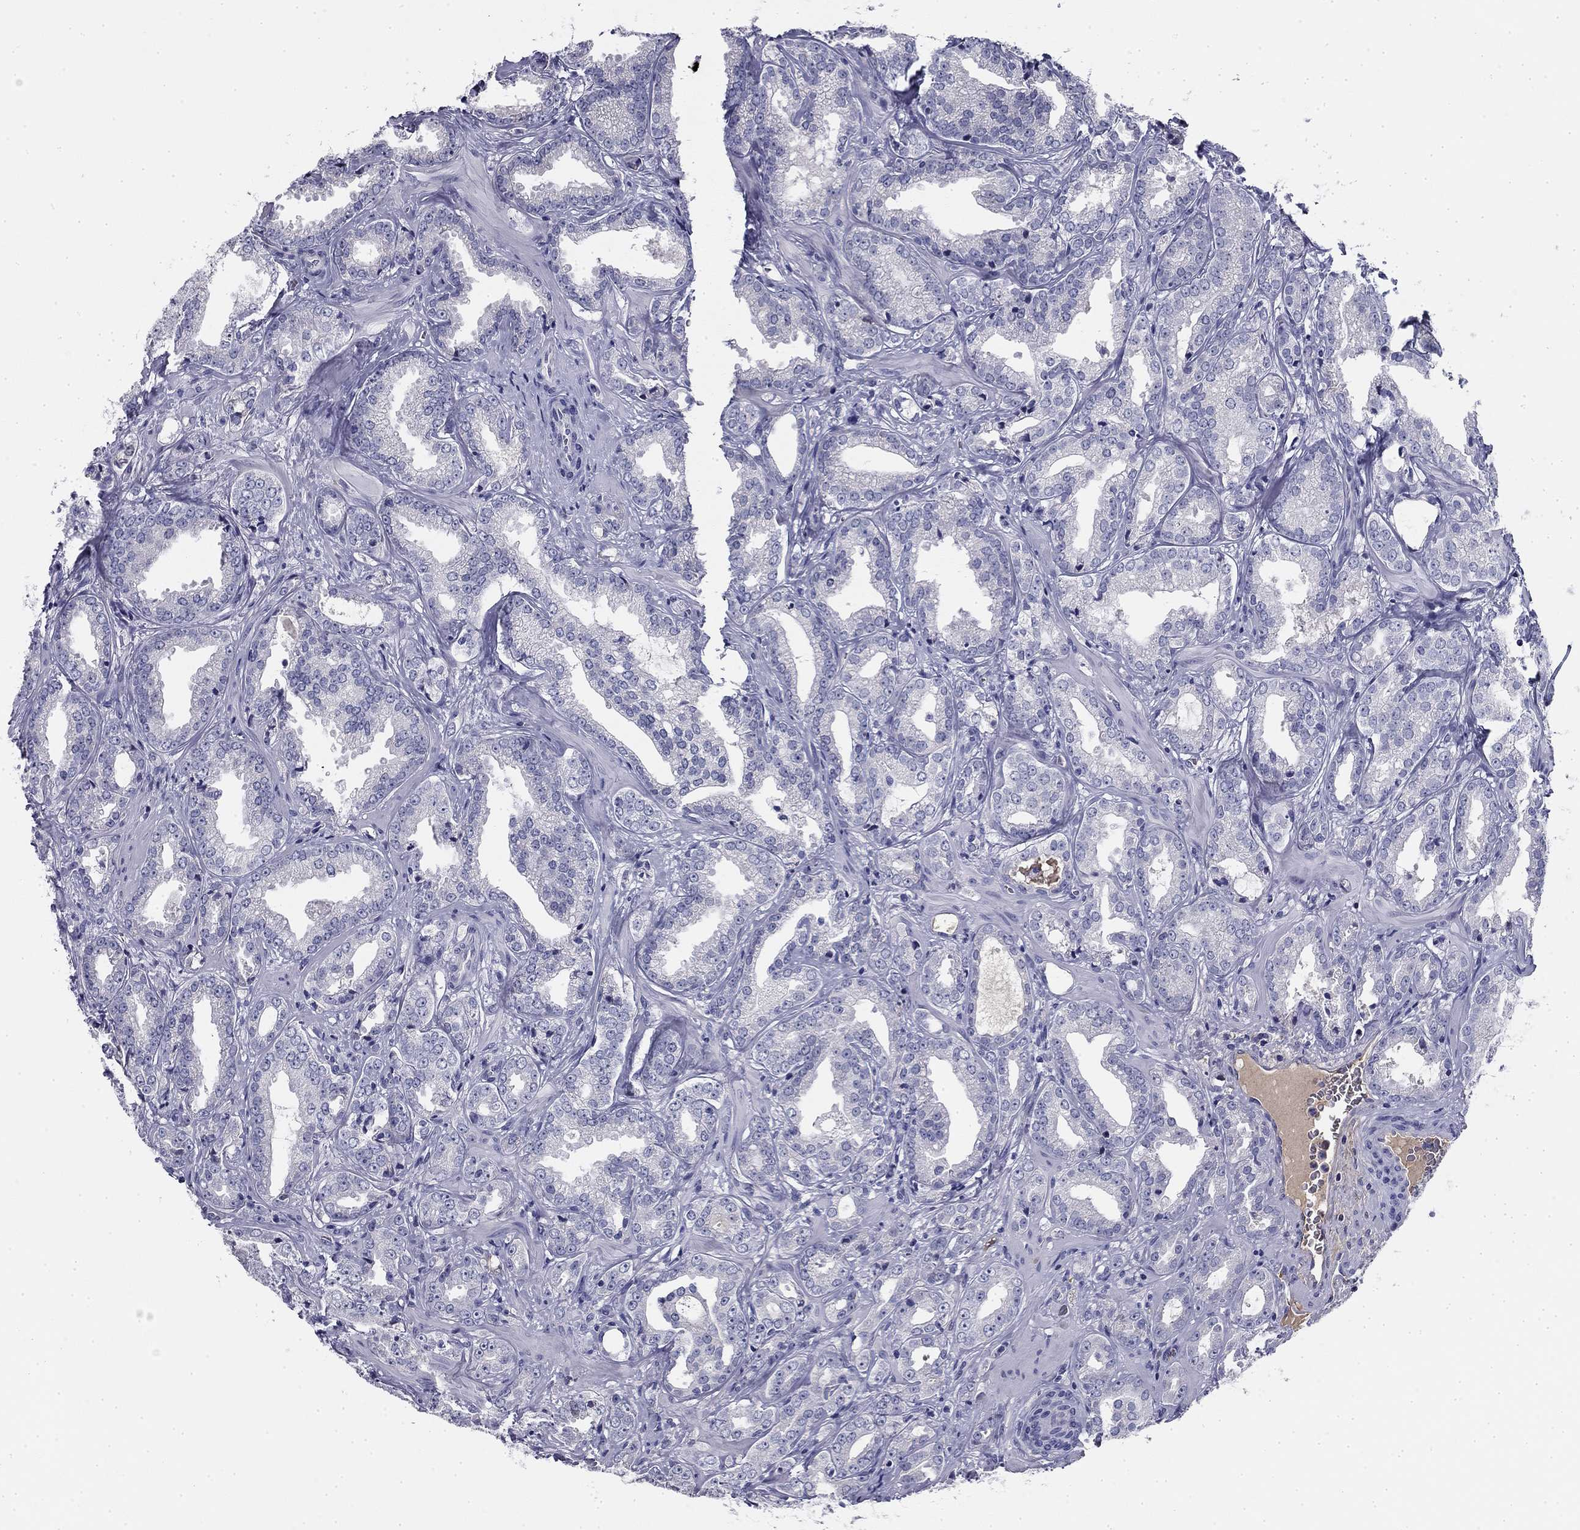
{"staining": {"intensity": "negative", "quantity": "none", "location": "none"}, "tissue": "prostate cancer", "cell_type": "Tumor cells", "image_type": "cancer", "snomed": [{"axis": "morphology", "description": "Adenocarcinoma, Medium grade"}, {"axis": "topography", "description": "Prostate and seminal vesicle, NOS"}, {"axis": "topography", "description": "Prostate"}], "caption": "This is an immunohistochemistry micrograph of prostate cancer. There is no positivity in tumor cells.", "gene": "CPLX4", "patient": {"sex": "male", "age": 65}}